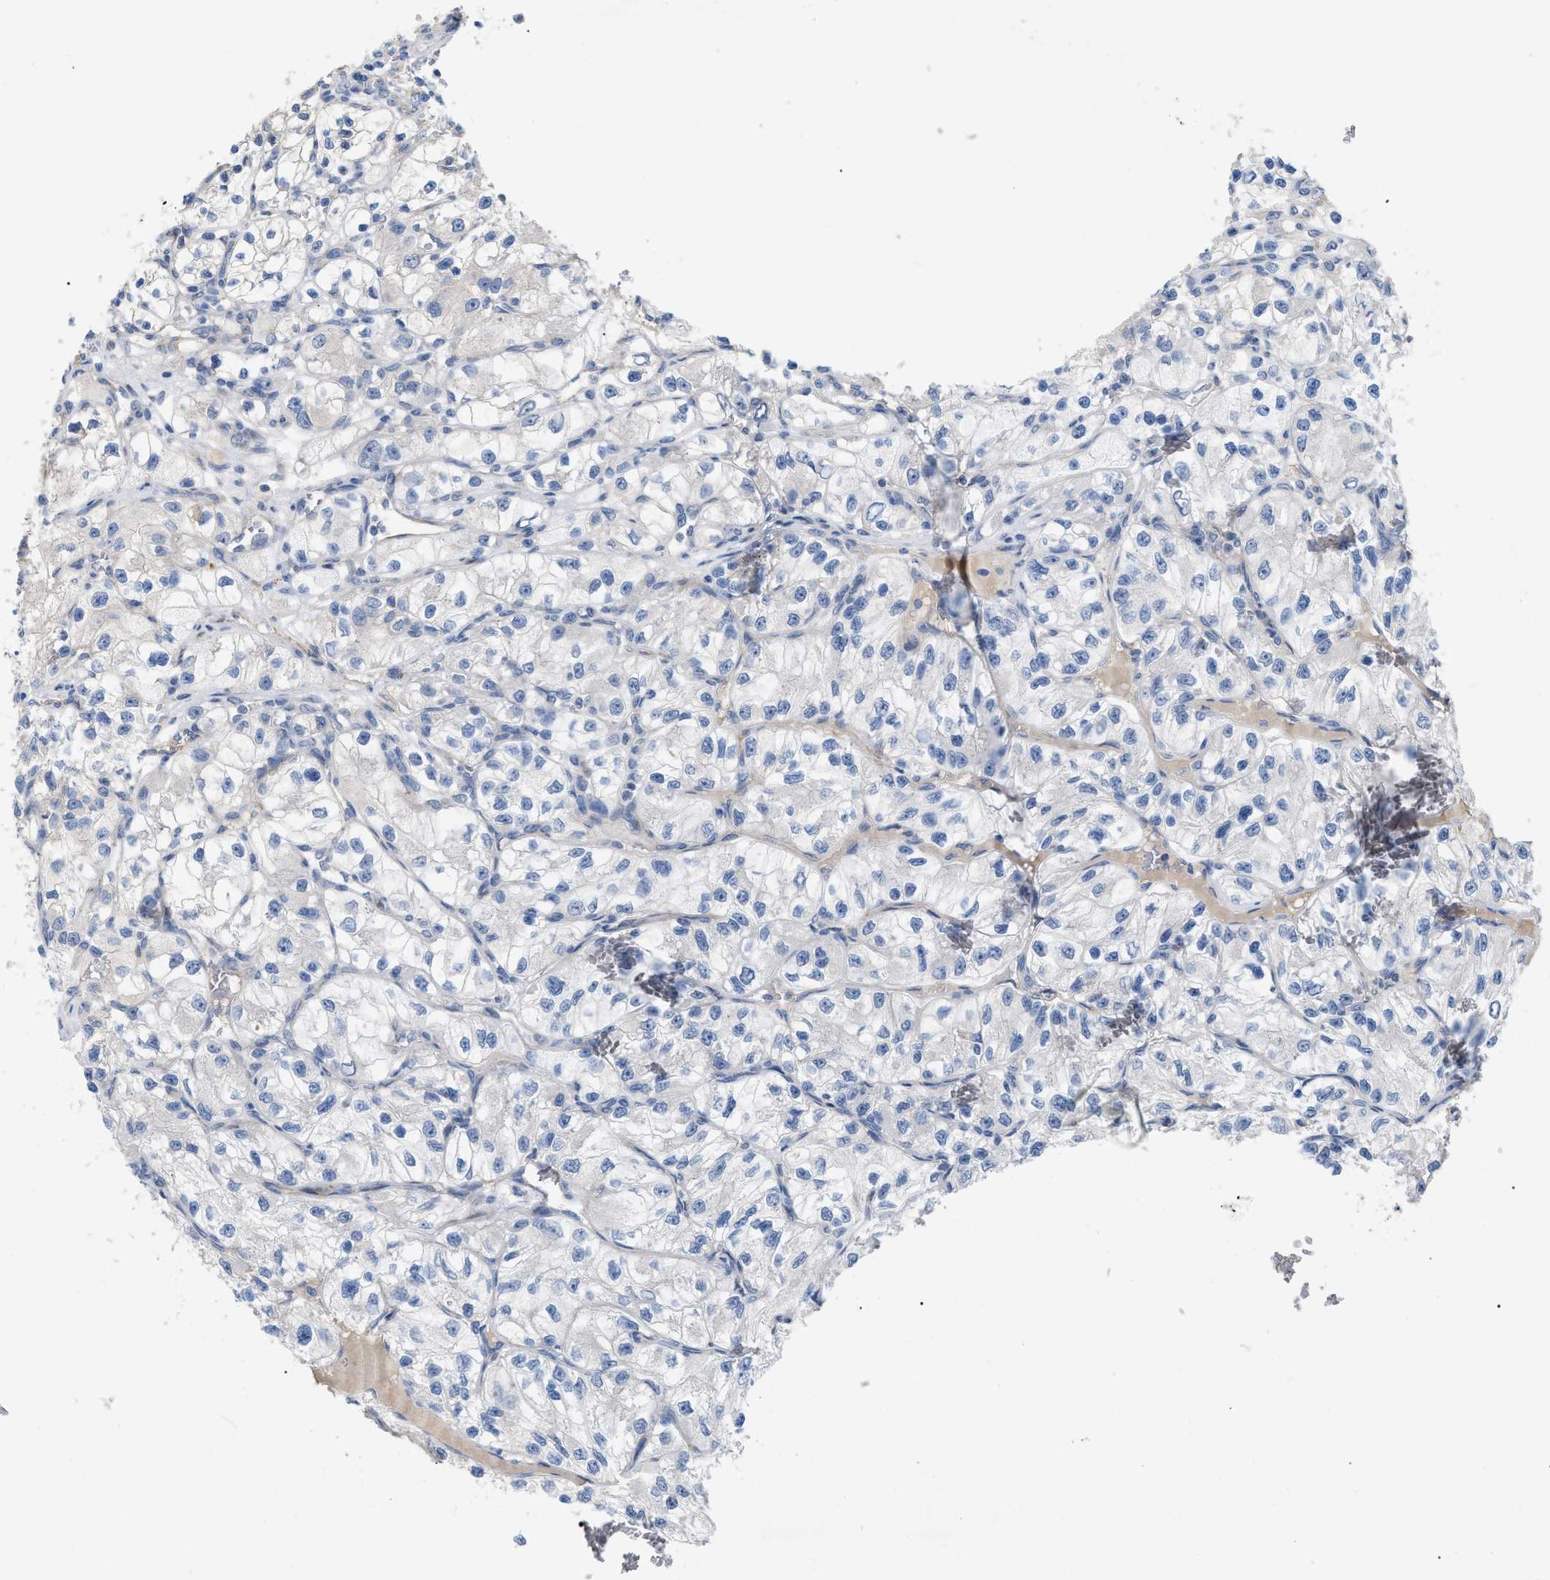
{"staining": {"intensity": "negative", "quantity": "none", "location": "none"}, "tissue": "renal cancer", "cell_type": "Tumor cells", "image_type": "cancer", "snomed": [{"axis": "morphology", "description": "Adenocarcinoma, NOS"}, {"axis": "topography", "description": "Kidney"}], "caption": "This is an IHC image of renal adenocarcinoma. There is no staining in tumor cells.", "gene": "DHX58", "patient": {"sex": "female", "age": 57}}